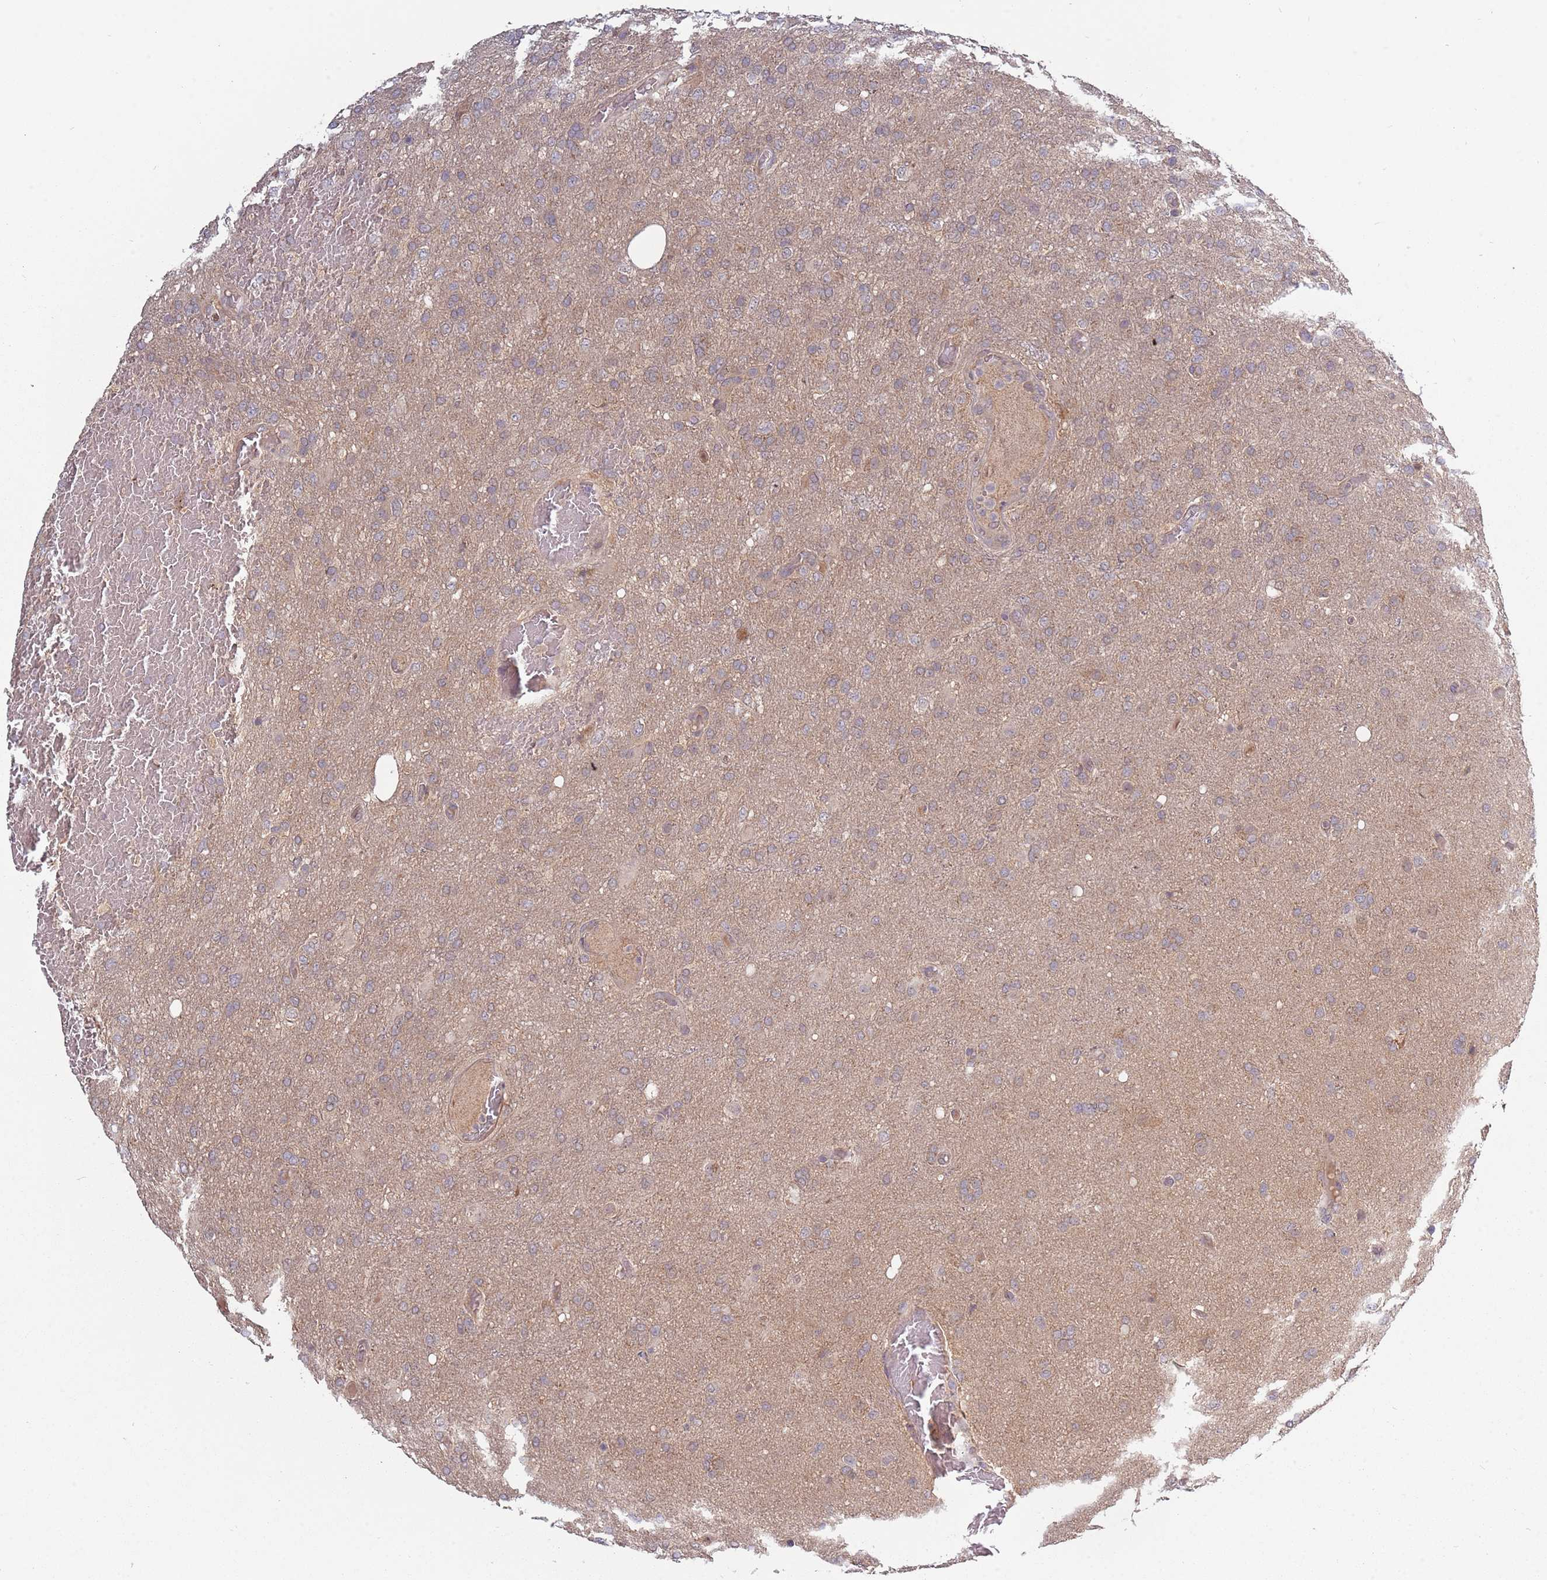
{"staining": {"intensity": "weak", "quantity": ">75%", "location": "cytoplasmic/membranous"}, "tissue": "glioma", "cell_type": "Tumor cells", "image_type": "cancer", "snomed": [{"axis": "morphology", "description": "Glioma, malignant, High grade"}, {"axis": "topography", "description": "Brain"}], "caption": "IHC (DAB) staining of human glioma reveals weak cytoplasmic/membranous protein expression in approximately >75% of tumor cells.", "gene": "USP32", "patient": {"sex": "female", "age": 74}}